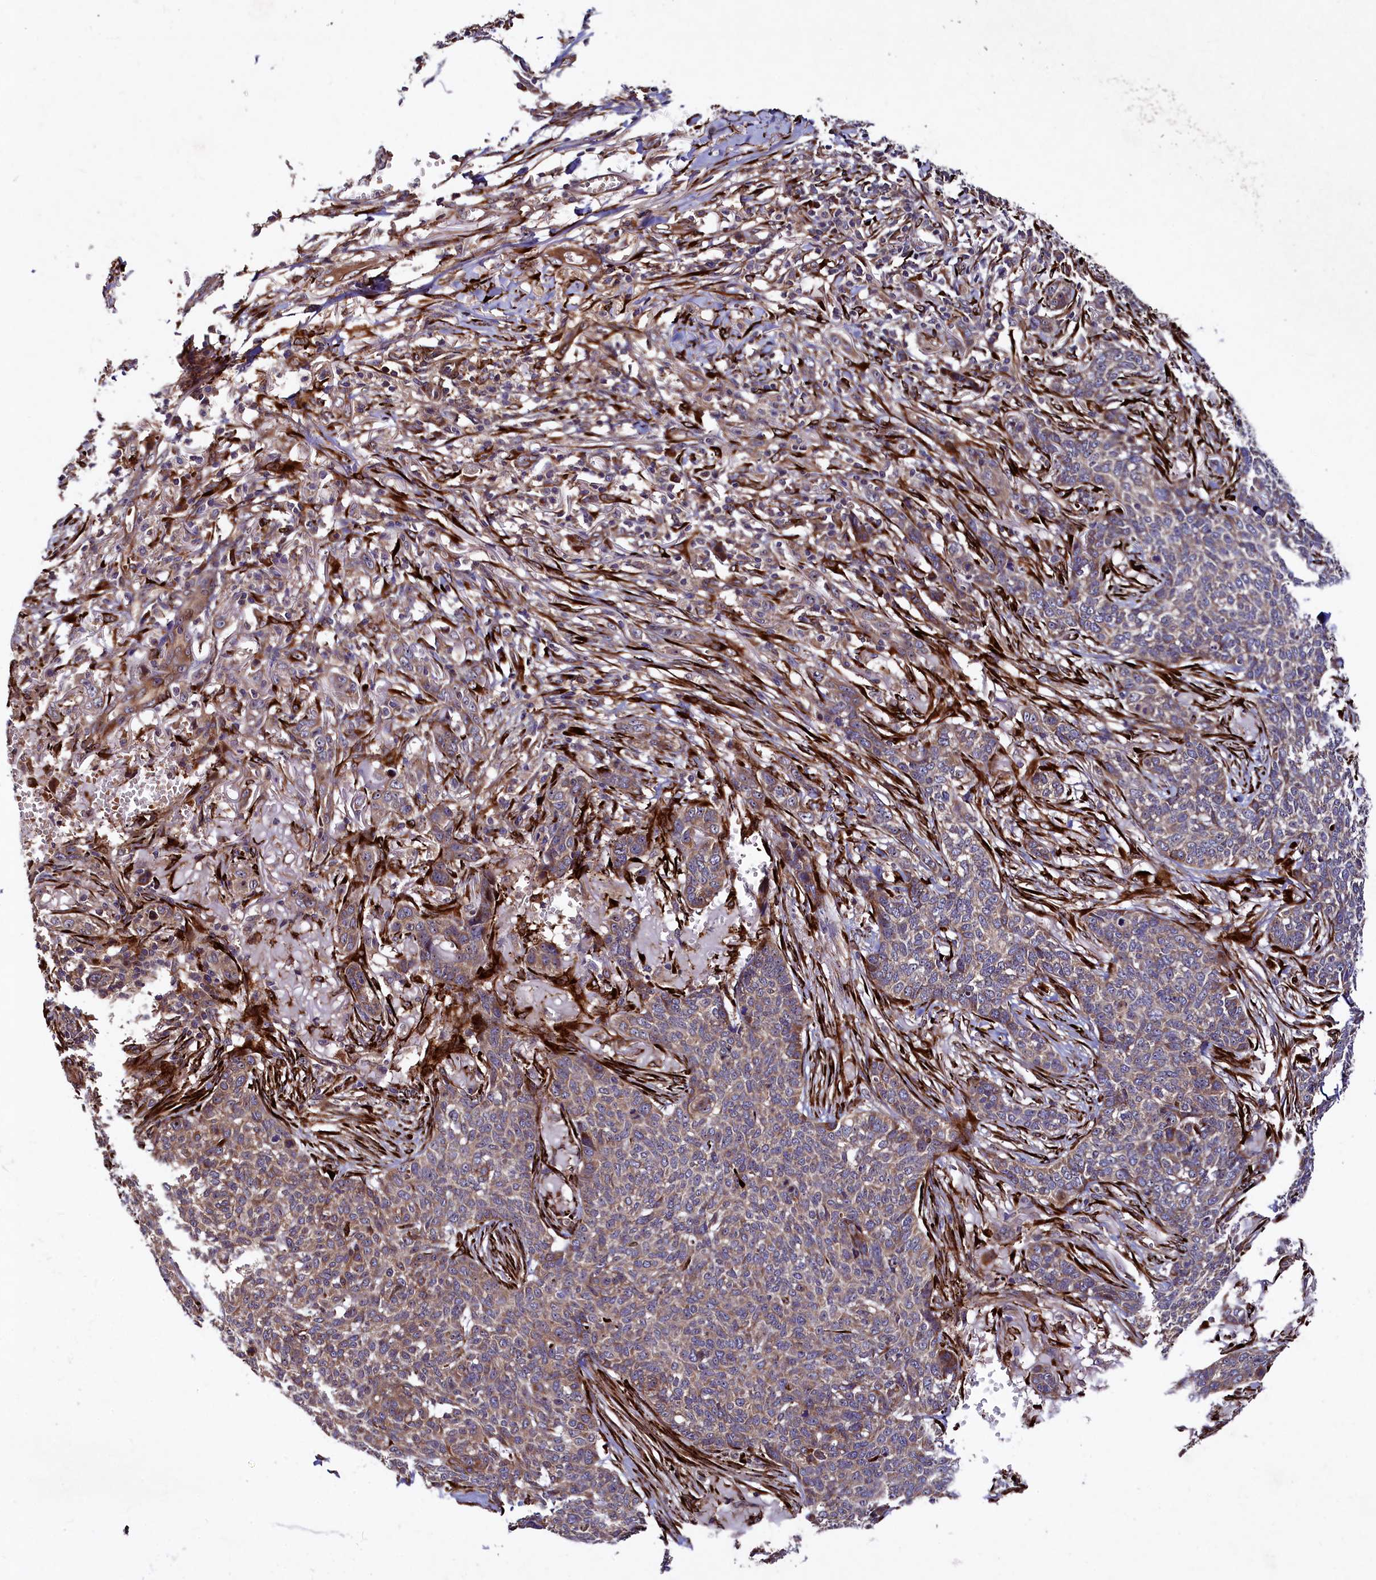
{"staining": {"intensity": "weak", "quantity": ">75%", "location": "cytoplasmic/membranous"}, "tissue": "skin cancer", "cell_type": "Tumor cells", "image_type": "cancer", "snomed": [{"axis": "morphology", "description": "Basal cell carcinoma"}, {"axis": "topography", "description": "Skin"}], "caption": "Skin cancer stained for a protein (brown) demonstrates weak cytoplasmic/membranous positive expression in approximately >75% of tumor cells.", "gene": "ARRDC4", "patient": {"sex": "male", "age": 85}}